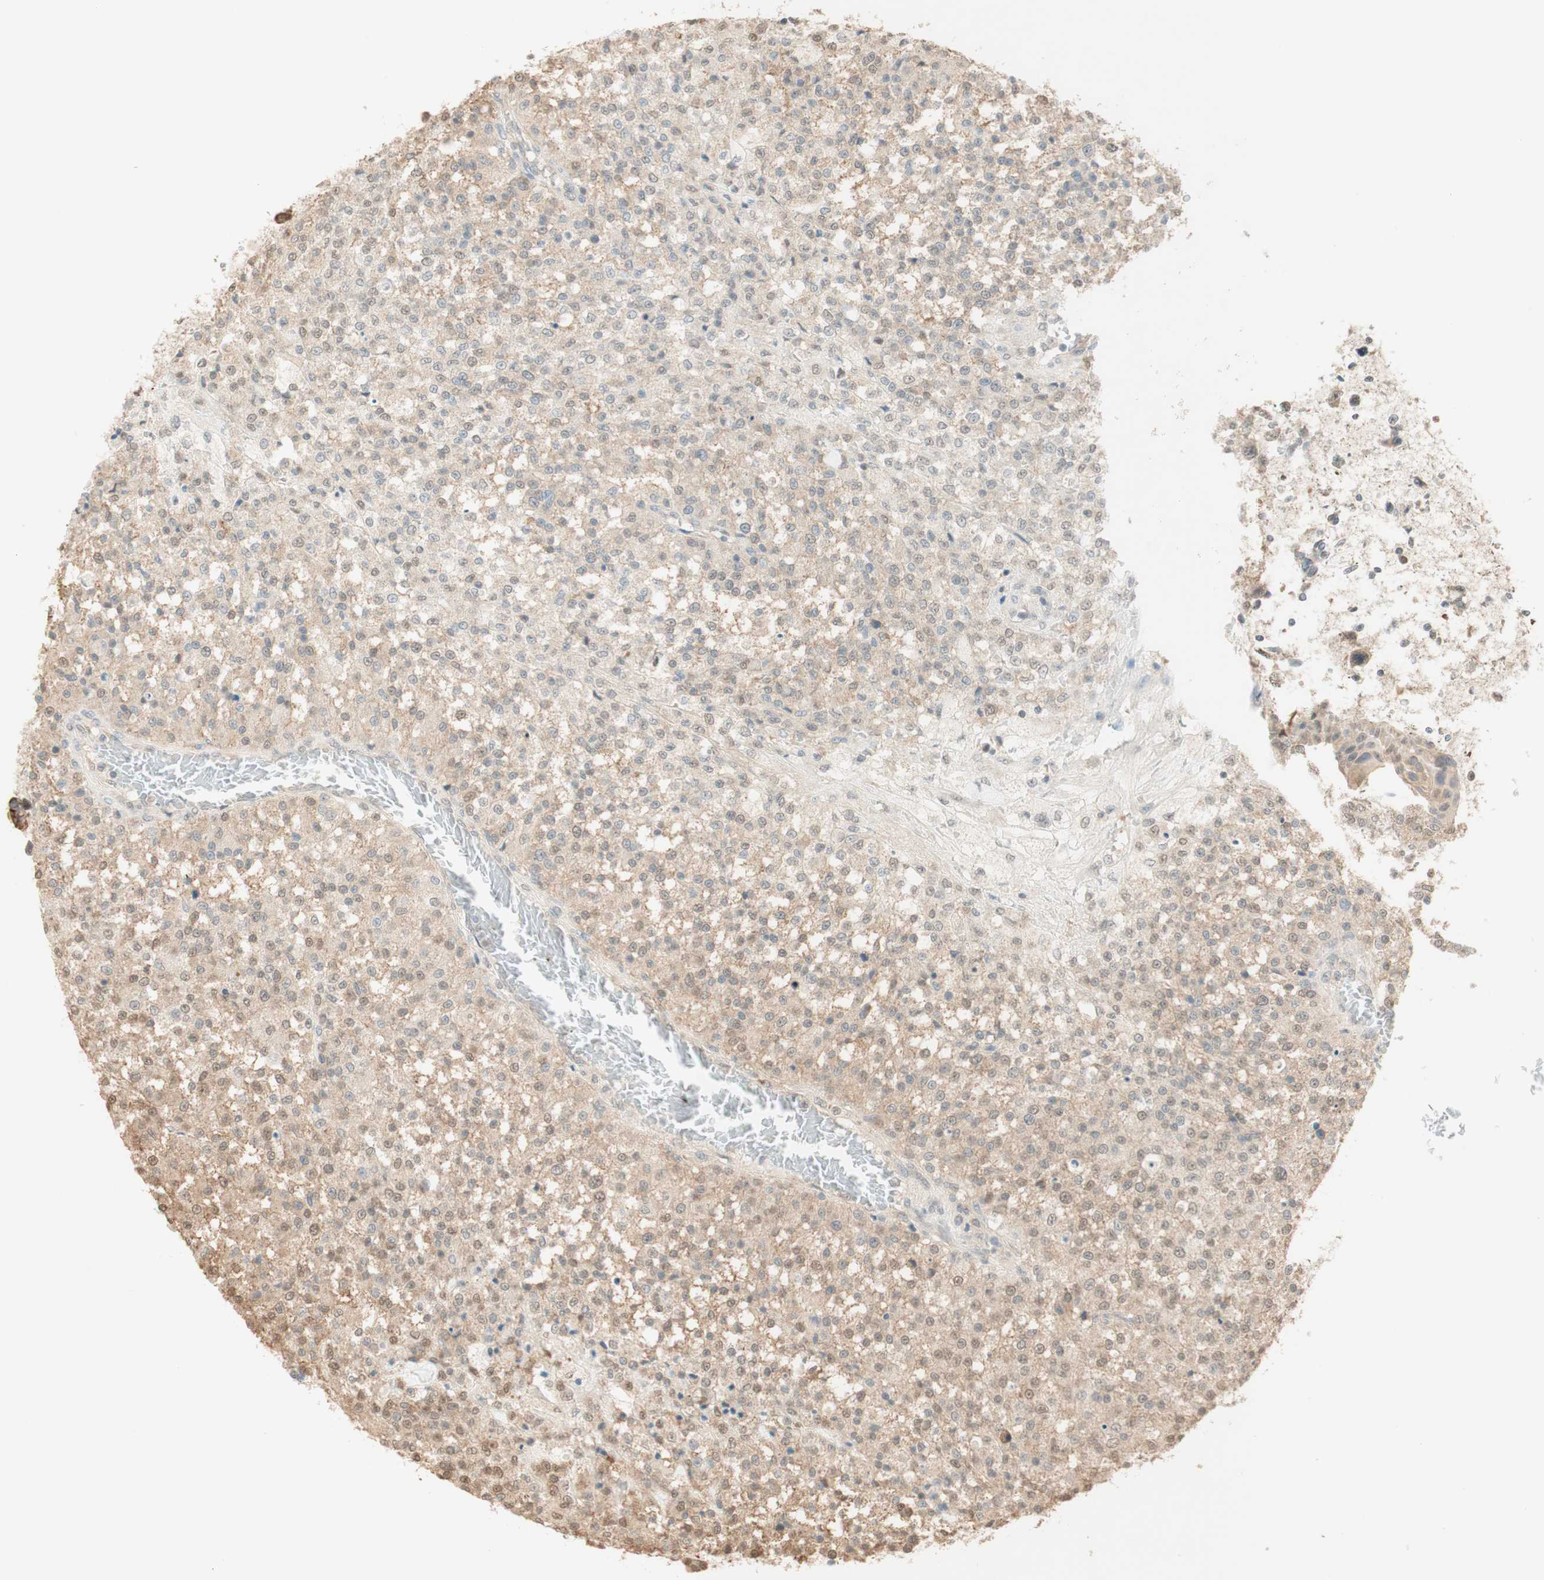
{"staining": {"intensity": "weak", "quantity": ">75%", "location": "cytoplasmic/membranous,nuclear"}, "tissue": "testis cancer", "cell_type": "Tumor cells", "image_type": "cancer", "snomed": [{"axis": "morphology", "description": "Seminoma, NOS"}, {"axis": "topography", "description": "Testis"}], "caption": "Tumor cells show weak cytoplasmic/membranous and nuclear staining in approximately >75% of cells in testis seminoma.", "gene": "SPINT2", "patient": {"sex": "male", "age": 59}}